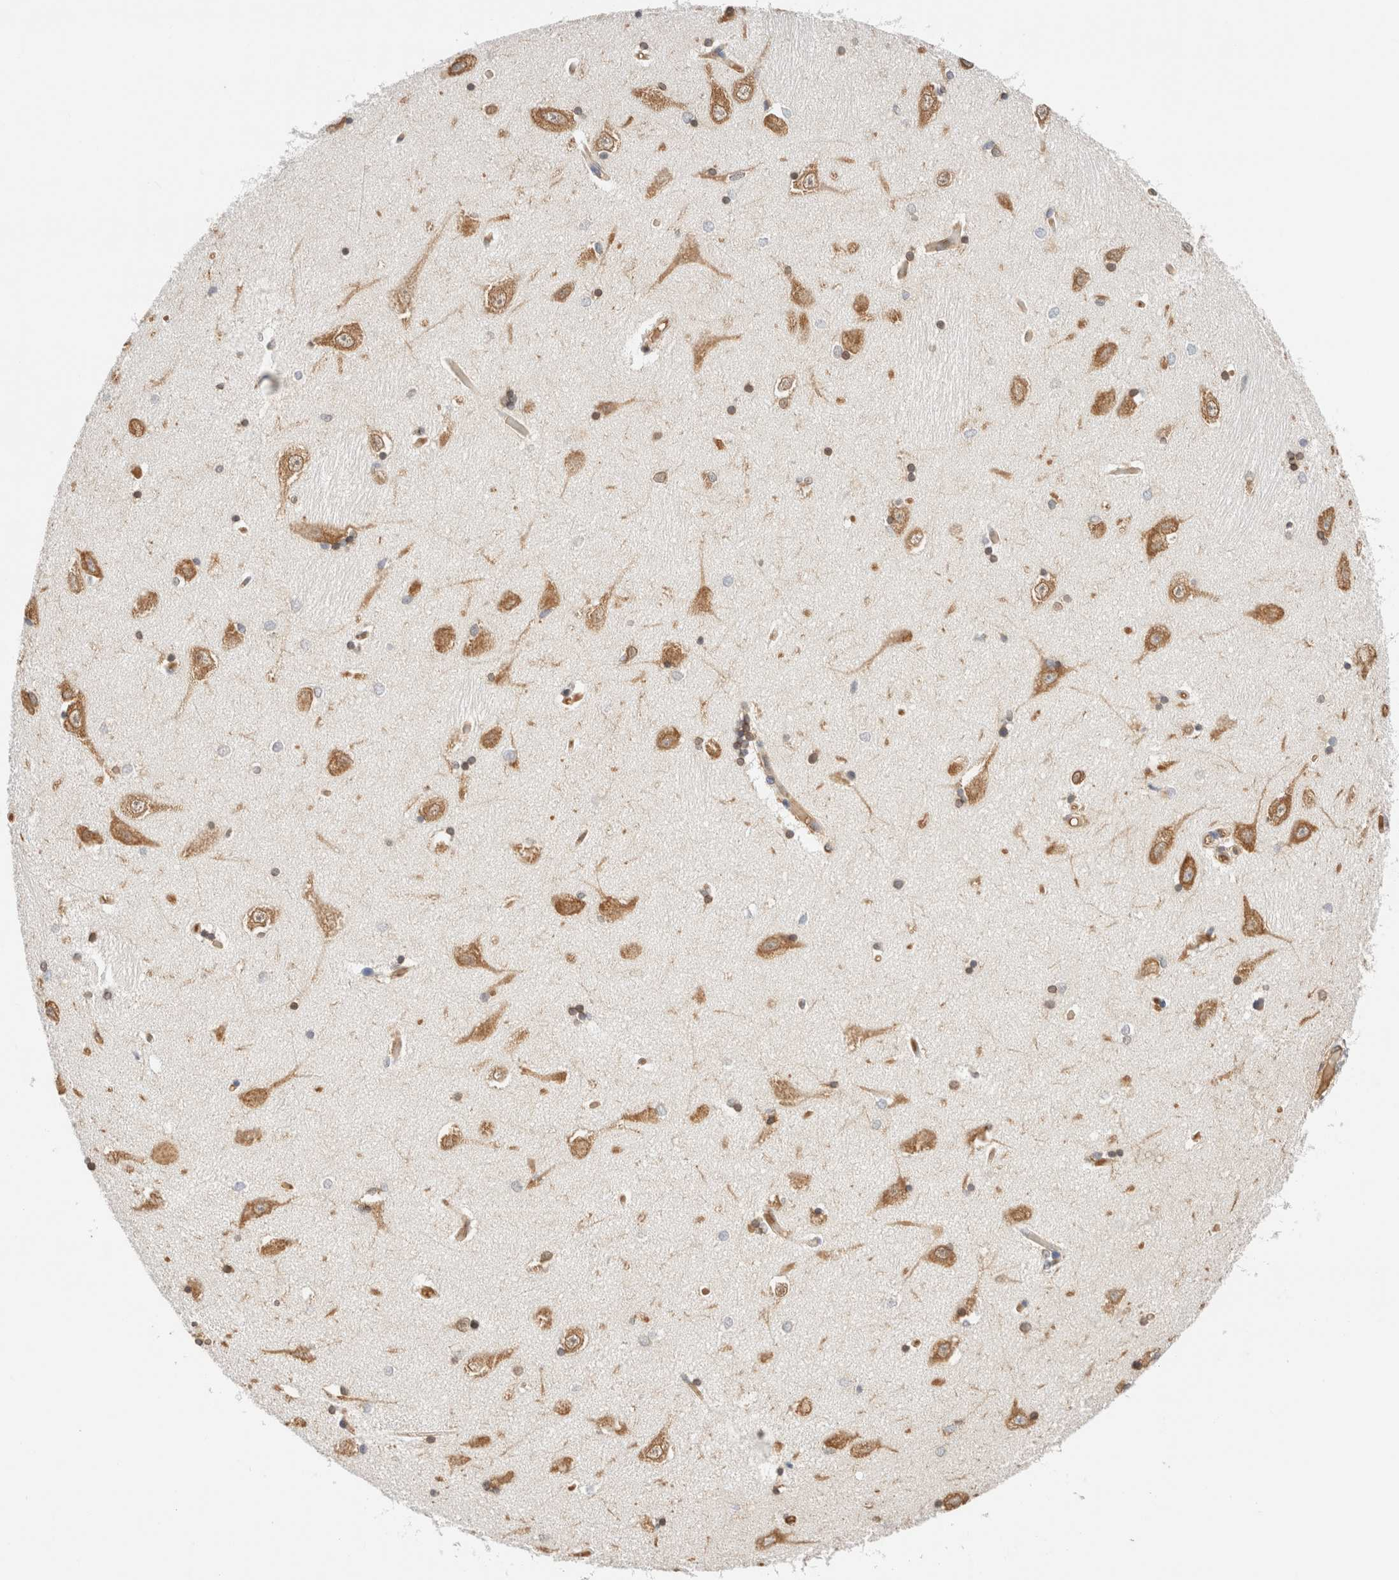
{"staining": {"intensity": "moderate", "quantity": "<25%", "location": "cytoplasmic/membranous"}, "tissue": "hippocampus", "cell_type": "Glial cells", "image_type": "normal", "snomed": [{"axis": "morphology", "description": "Normal tissue, NOS"}, {"axis": "topography", "description": "Hippocampus"}], "caption": "Protein staining reveals moderate cytoplasmic/membranous staining in about <25% of glial cells in unremarkable hippocampus. The protein is shown in brown color, while the nuclei are stained blue.", "gene": "SYVN1", "patient": {"sex": "male", "age": 45}}